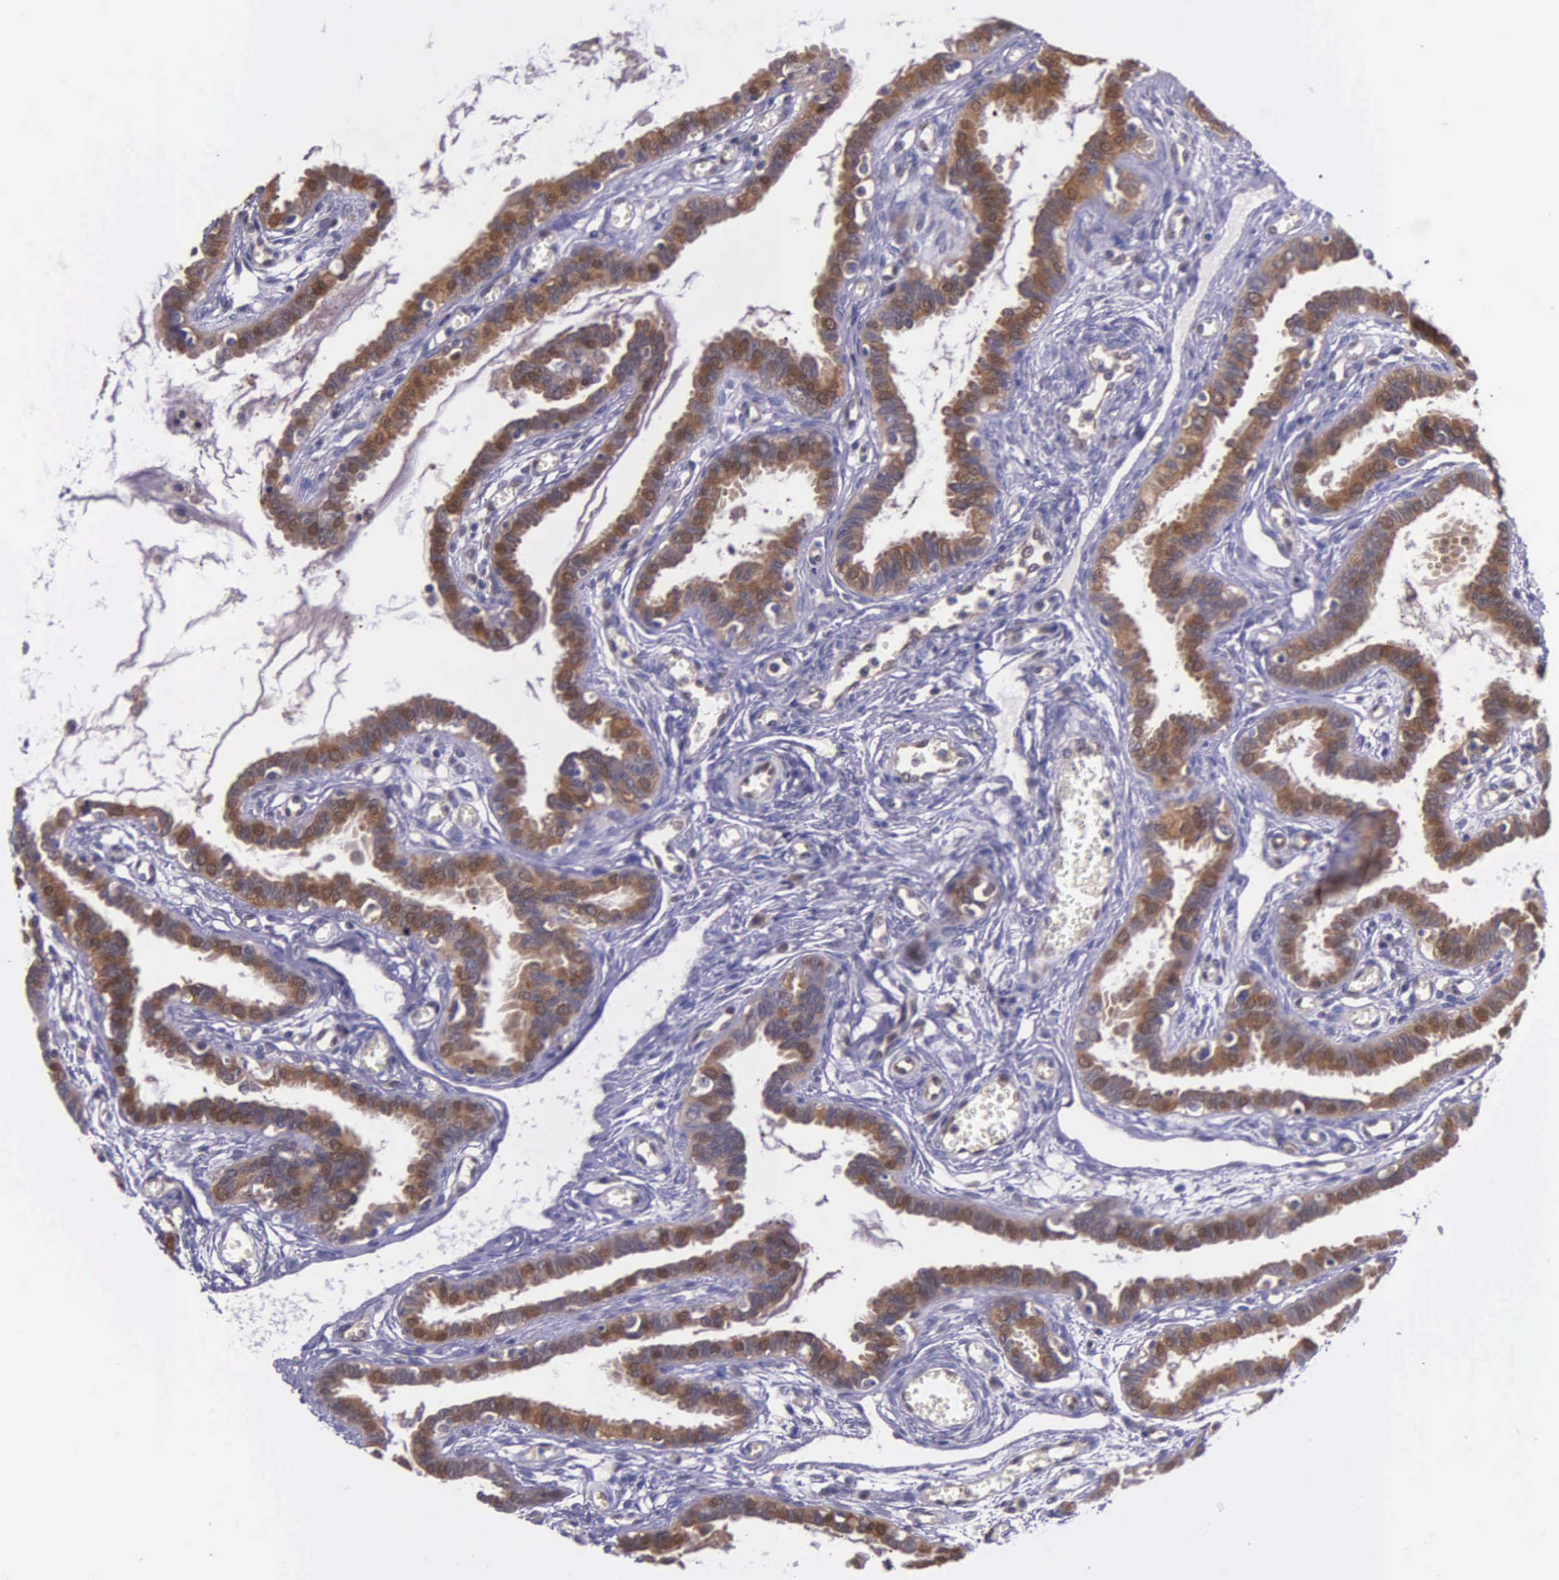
{"staining": {"intensity": "moderate", "quantity": ">75%", "location": "cytoplasmic/membranous"}, "tissue": "fallopian tube", "cell_type": "Glandular cells", "image_type": "normal", "snomed": [{"axis": "morphology", "description": "Normal tissue, NOS"}, {"axis": "topography", "description": "Fallopian tube"}], "caption": "An IHC image of benign tissue is shown. Protein staining in brown labels moderate cytoplasmic/membranous positivity in fallopian tube within glandular cells.", "gene": "GMPR2", "patient": {"sex": "female", "age": 67}}